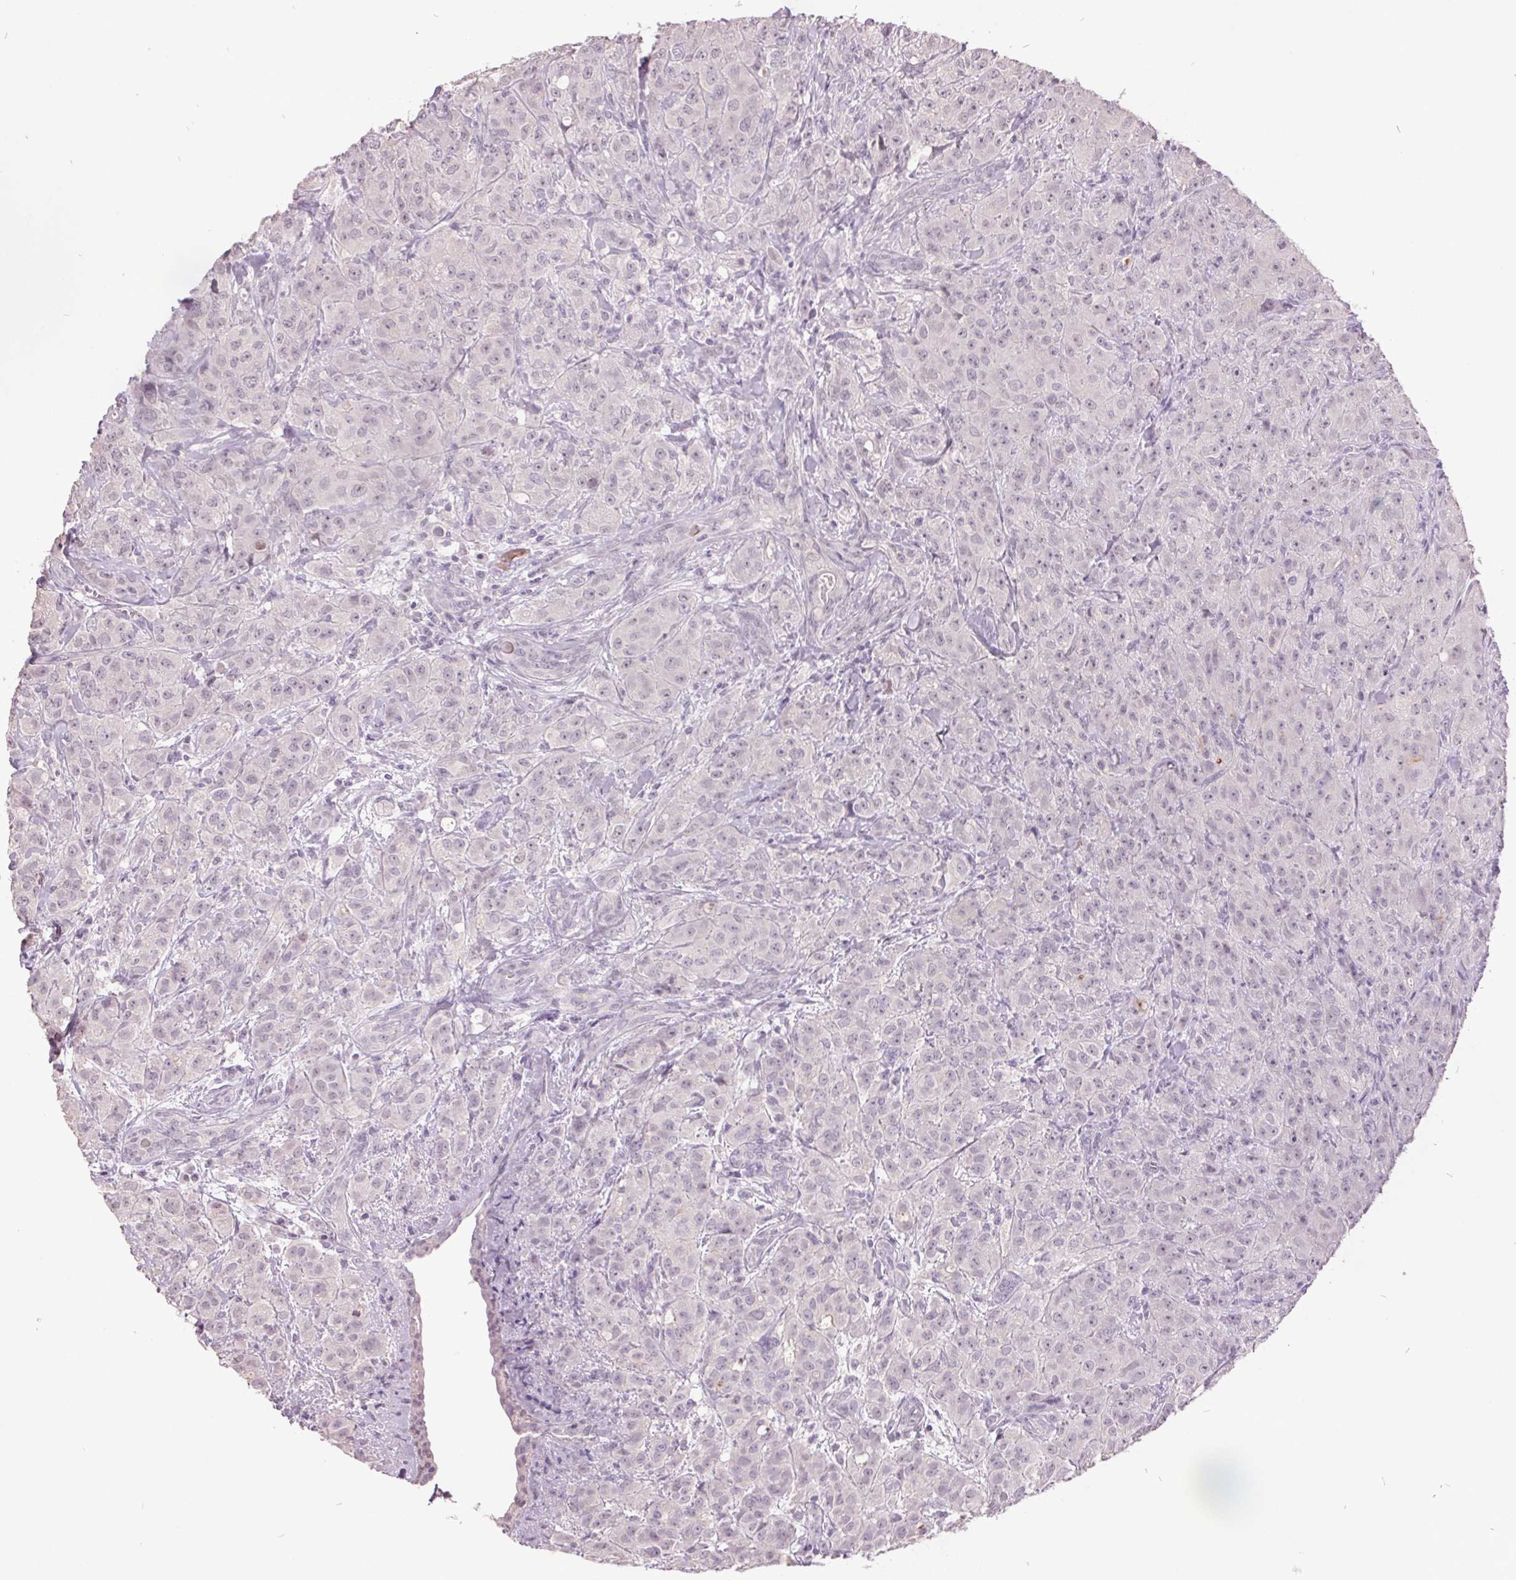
{"staining": {"intensity": "negative", "quantity": "none", "location": "none"}, "tissue": "breast cancer", "cell_type": "Tumor cells", "image_type": "cancer", "snomed": [{"axis": "morphology", "description": "Normal tissue, NOS"}, {"axis": "morphology", "description": "Duct carcinoma"}, {"axis": "topography", "description": "Breast"}], "caption": "A photomicrograph of human breast cancer (infiltrating ductal carcinoma) is negative for staining in tumor cells.", "gene": "C2orf16", "patient": {"sex": "female", "age": 43}}